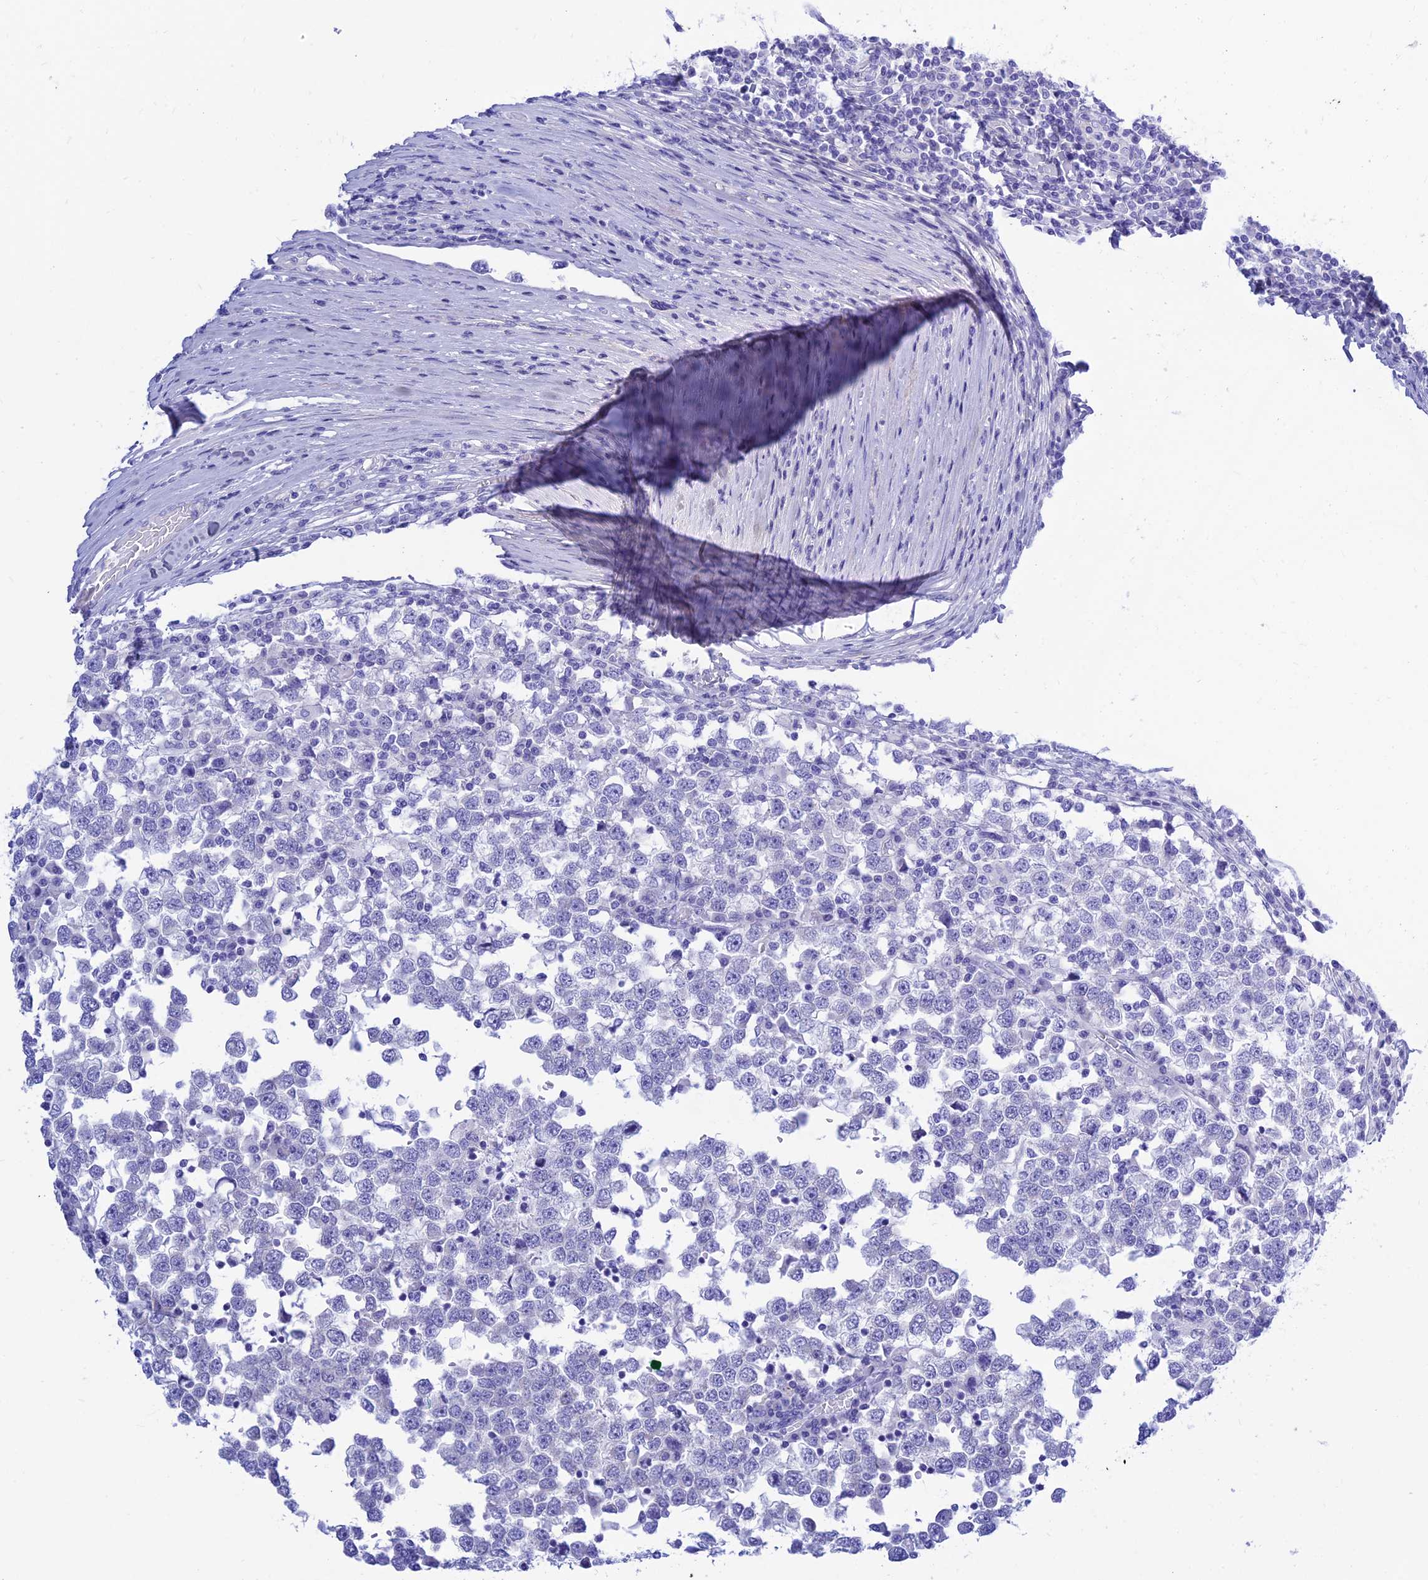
{"staining": {"intensity": "negative", "quantity": "none", "location": "none"}, "tissue": "testis cancer", "cell_type": "Tumor cells", "image_type": "cancer", "snomed": [{"axis": "morphology", "description": "Seminoma, NOS"}, {"axis": "topography", "description": "Testis"}], "caption": "A histopathology image of human seminoma (testis) is negative for staining in tumor cells.", "gene": "PRNP", "patient": {"sex": "male", "age": 65}}